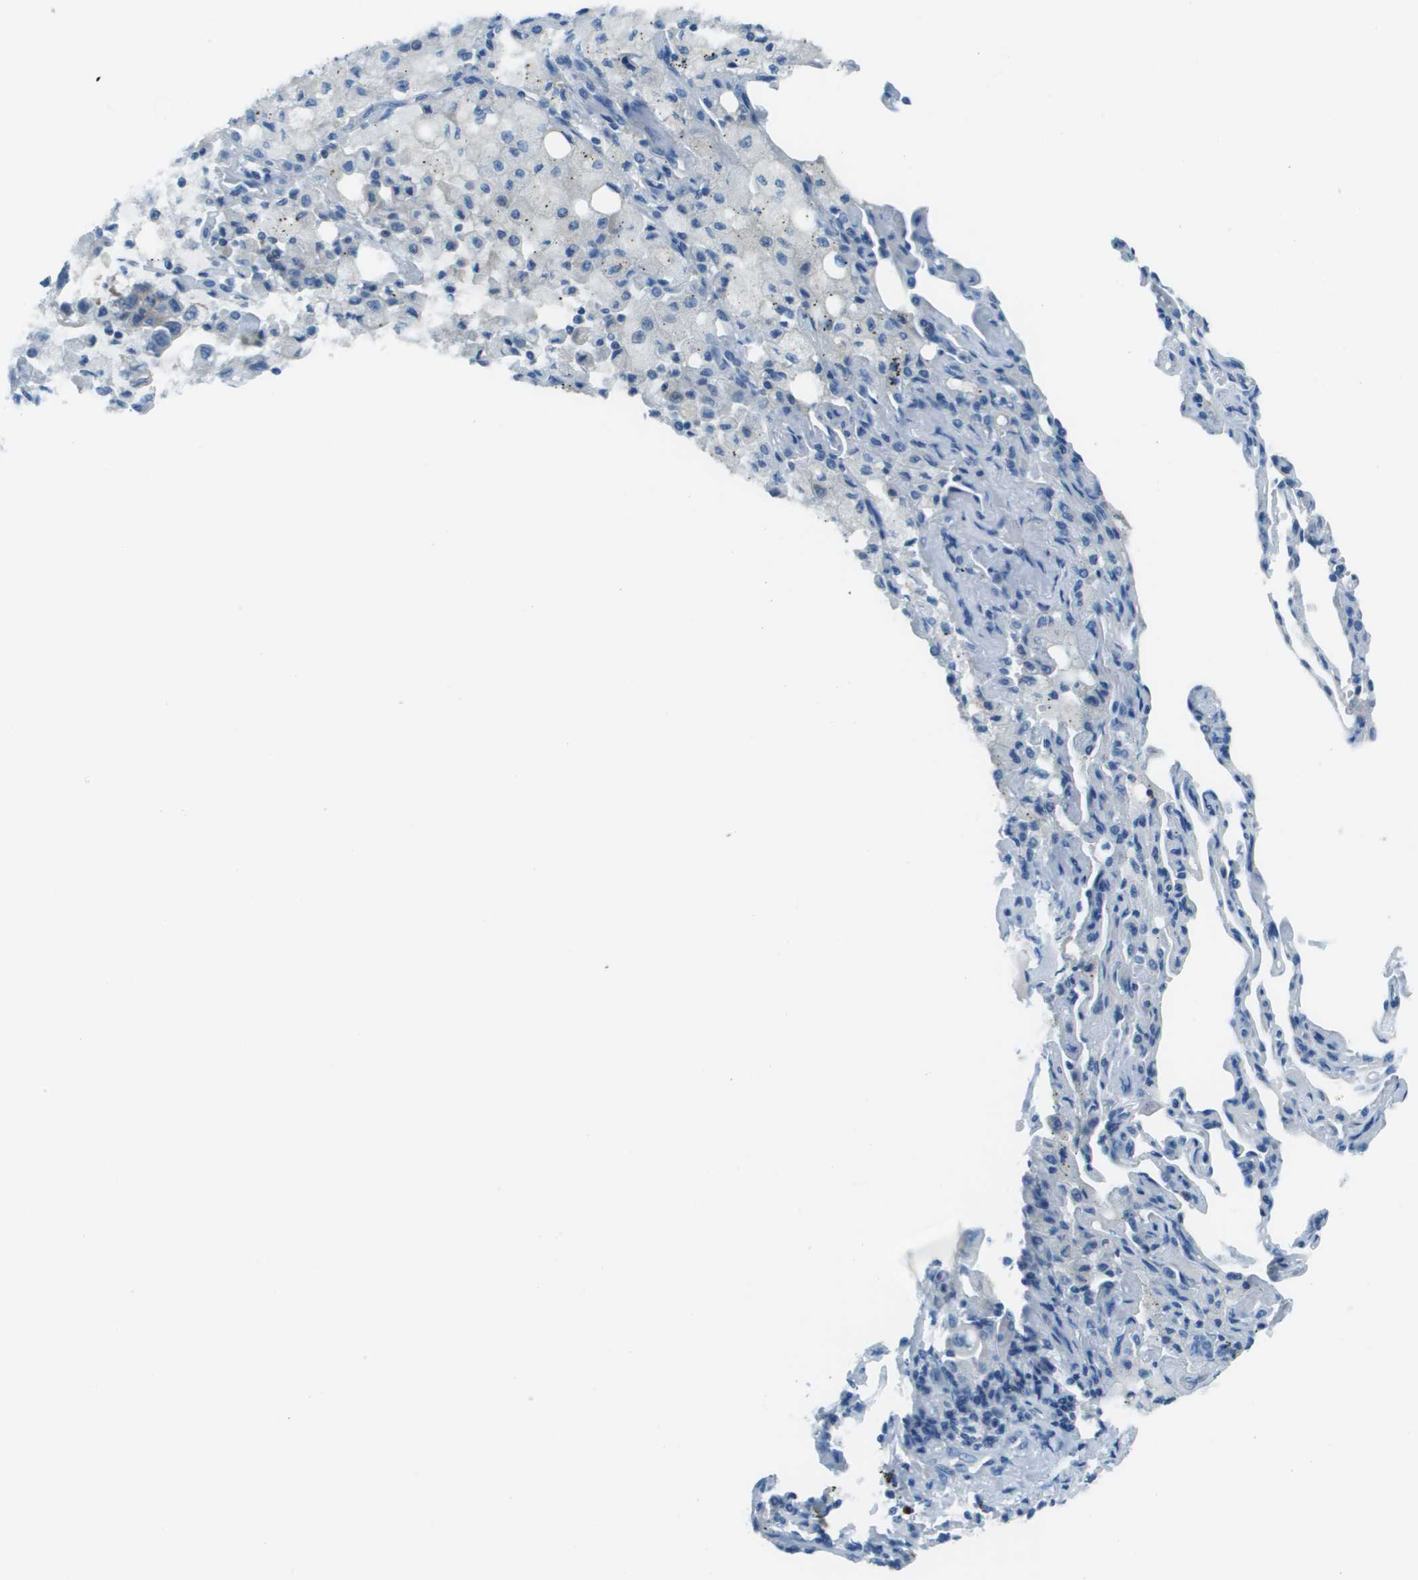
{"staining": {"intensity": "weak", "quantity": "<25%", "location": "cytoplasmic/membranous"}, "tissue": "lung cancer", "cell_type": "Tumor cells", "image_type": "cancer", "snomed": [{"axis": "morphology", "description": "Adenocarcinoma, NOS"}, {"axis": "topography", "description": "Lung"}], "caption": "DAB (3,3'-diaminobenzidine) immunohistochemical staining of human lung cancer (adenocarcinoma) shows no significant expression in tumor cells.", "gene": "STIP1", "patient": {"sex": "male", "age": 64}}